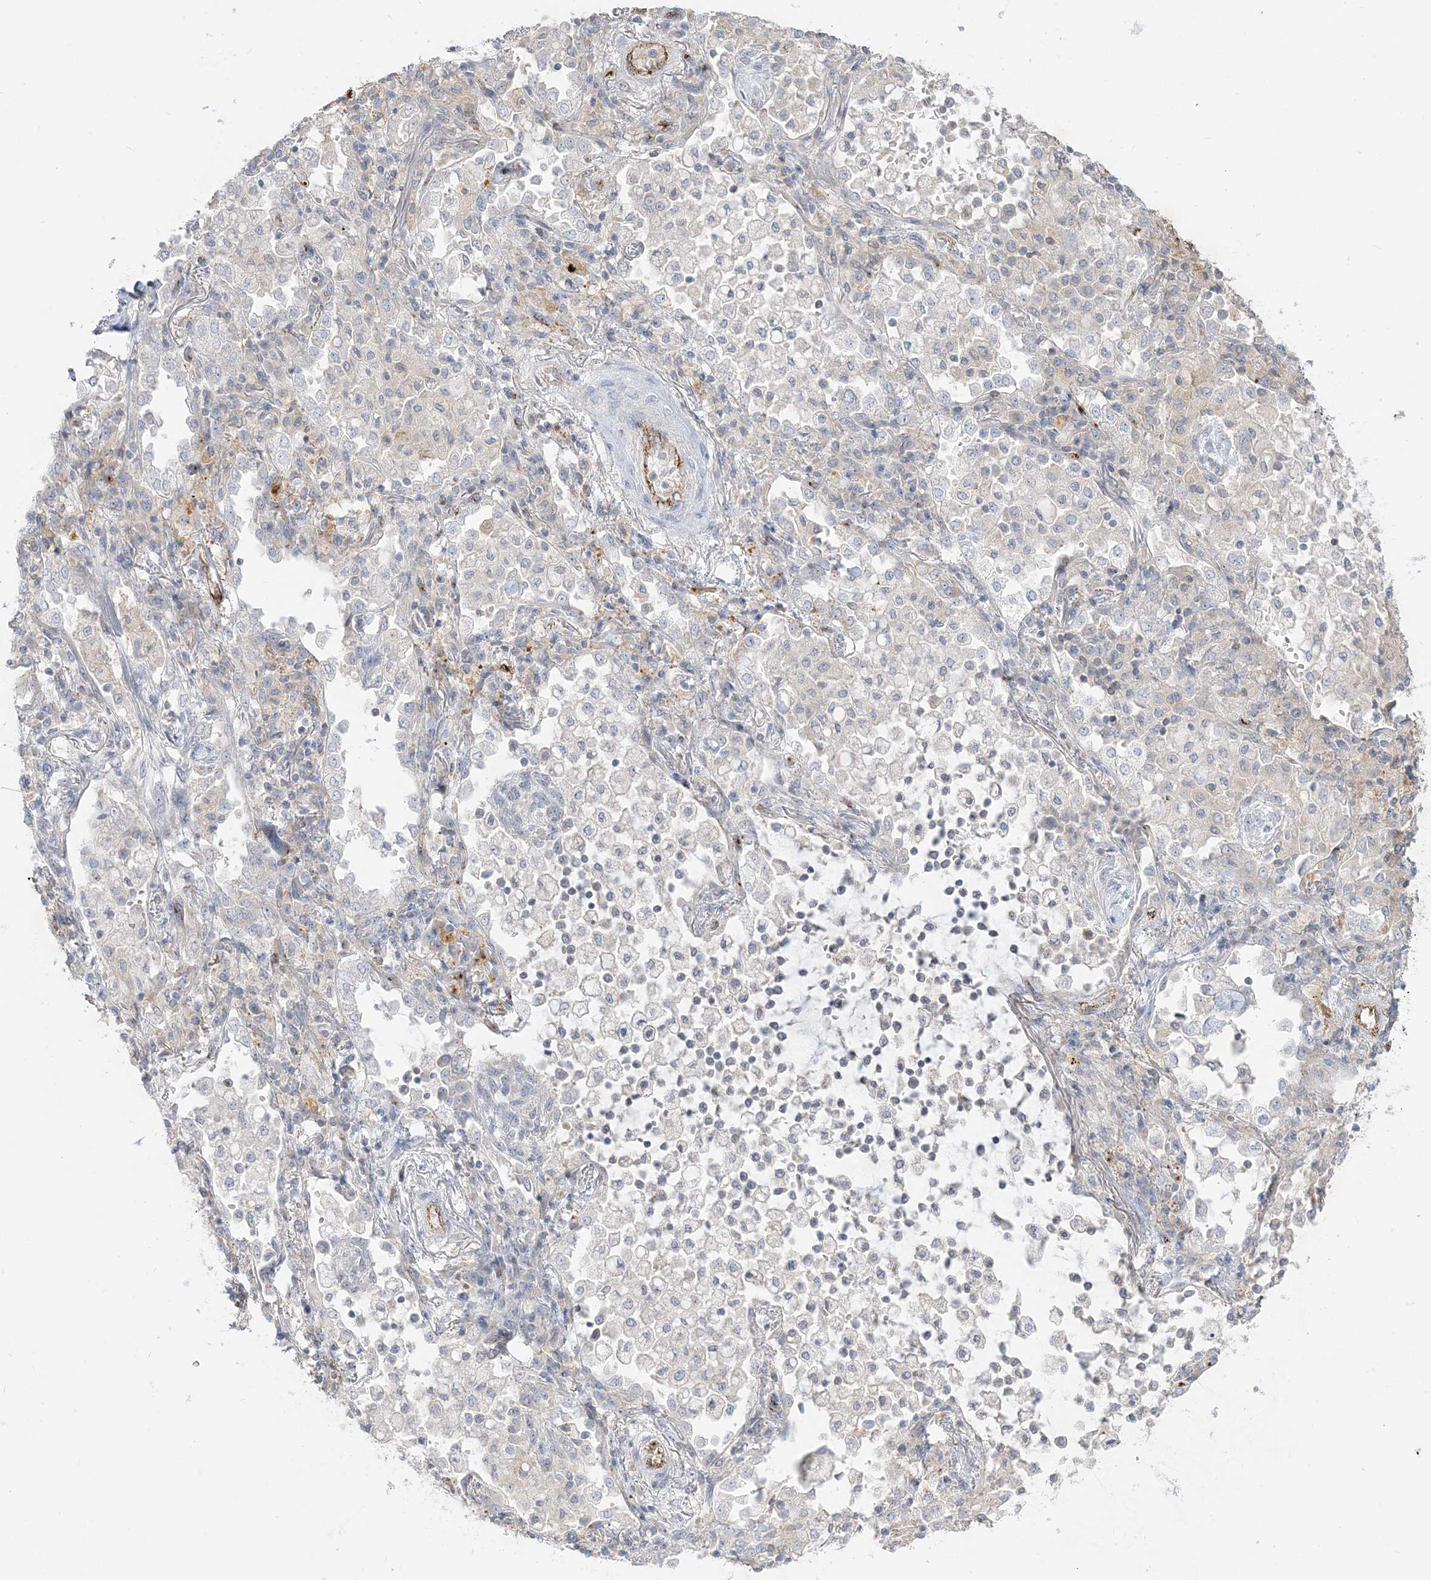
{"staining": {"intensity": "negative", "quantity": "none", "location": "none"}, "tissue": "lung cancer", "cell_type": "Tumor cells", "image_type": "cancer", "snomed": [{"axis": "morphology", "description": "Adenocarcinoma, NOS"}, {"axis": "topography", "description": "Lung"}], "caption": "Lung cancer (adenocarcinoma) was stained to show a protein in brown. There is no significant staining in tumor cells.", "gene": "INPP1", "patient": {"sex": "female", "age": 70}}